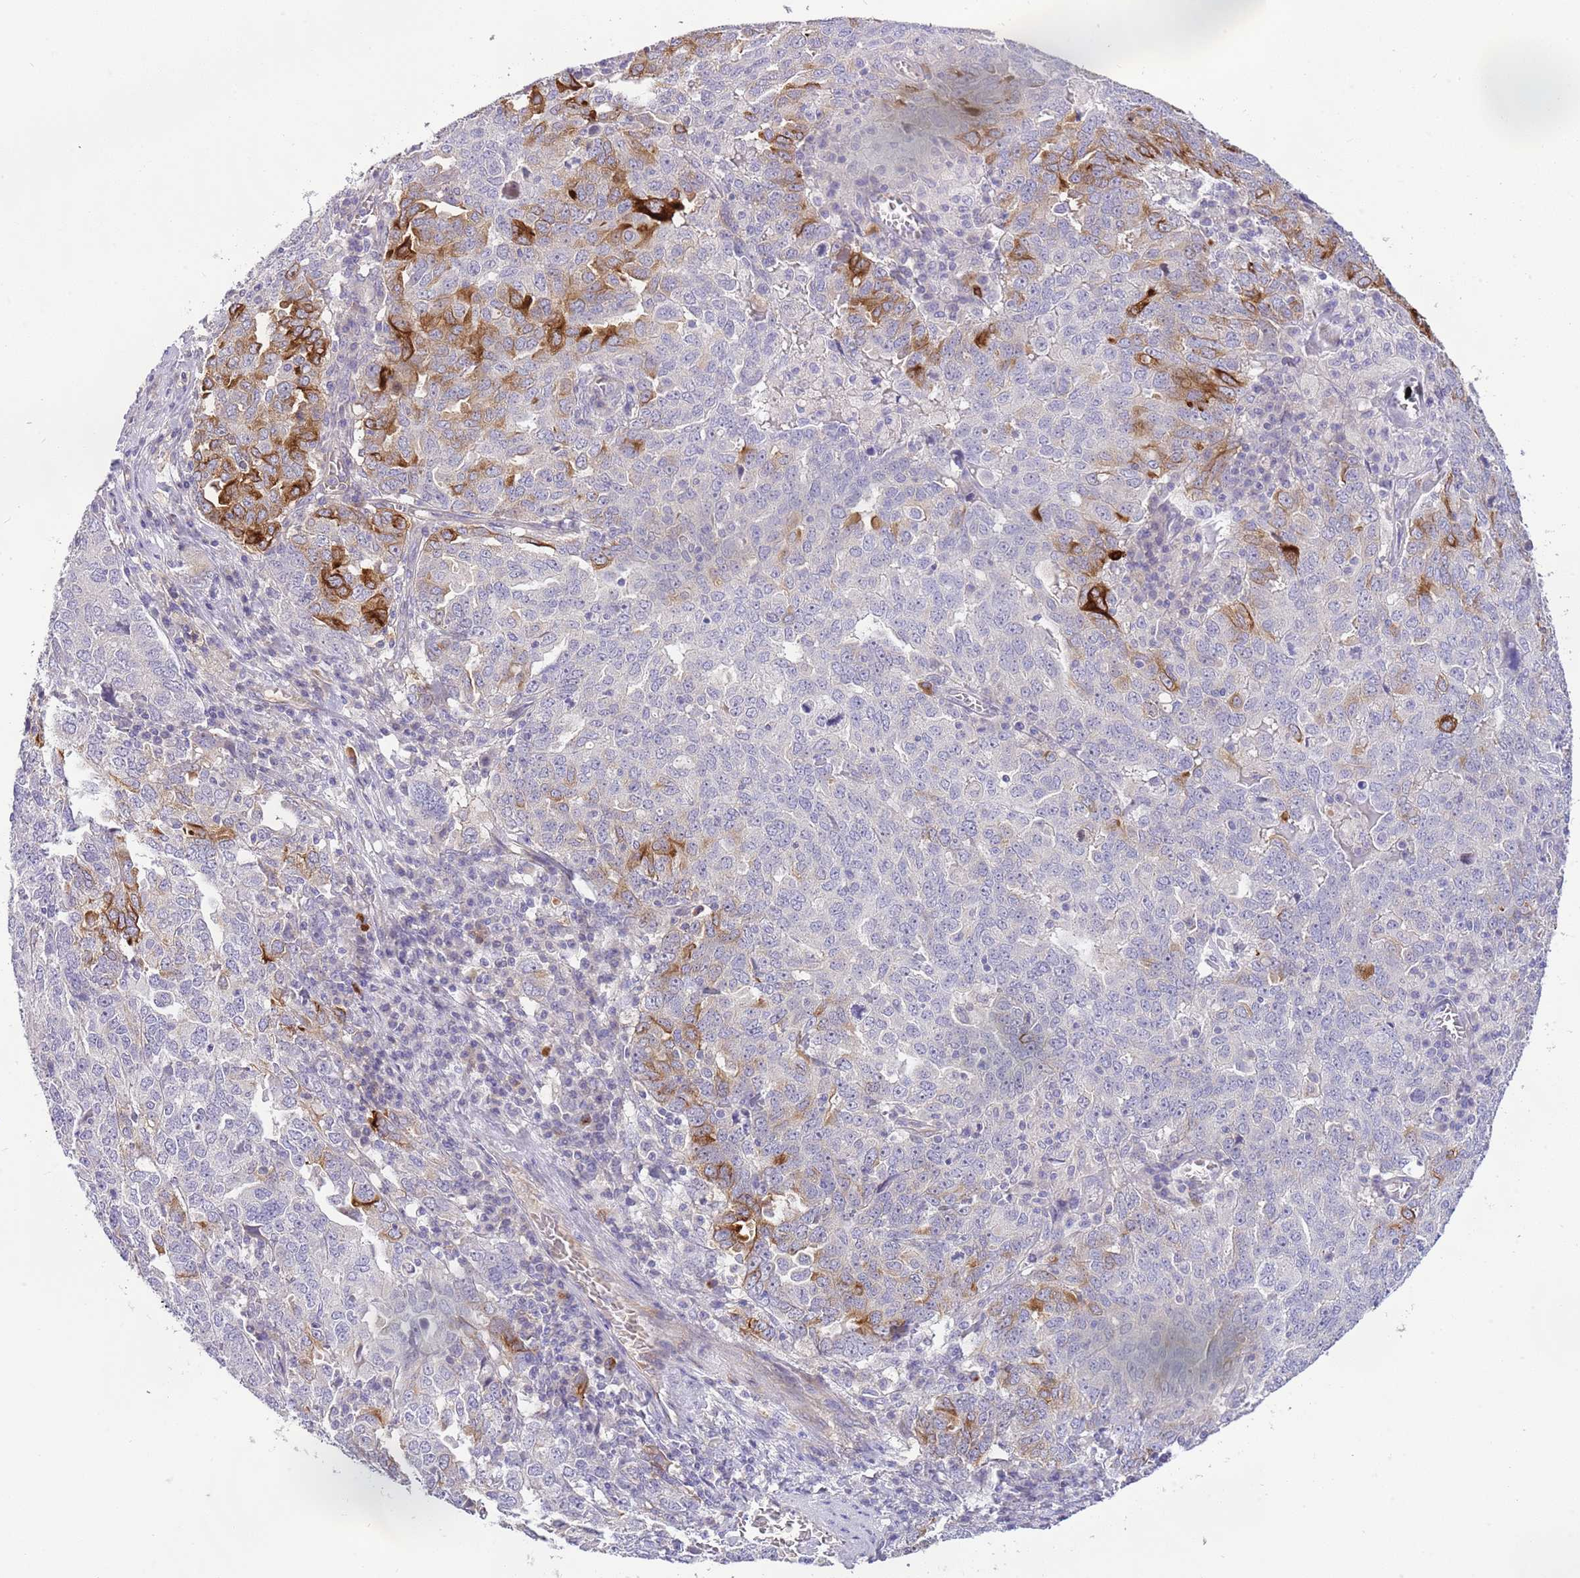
{"staining": {"intensity": "moderate", "quantity": "<25%", "location": "cytoplasmic/membranous"}, "tissue": "ovarian cancer", "cell_type": "Tumor cells", "image_type": "cancer", "snomed": [{"axis": "morphology", "description": "Carcinoma, endometroid"}, {"axis": "topography", "description": "Ovary"}], "caption": "Immunohistochemical staining of human endometroid carcinoma (ovarian) reveals low levels of moderate cytoplasmic/membranous protein positivity in approximately <25% of tumor cells. (brown staining indicates protein expression, while blue staining denotes nuclei).", "gene": "RFK", "patient": {"sex": "female", "age": 62}}